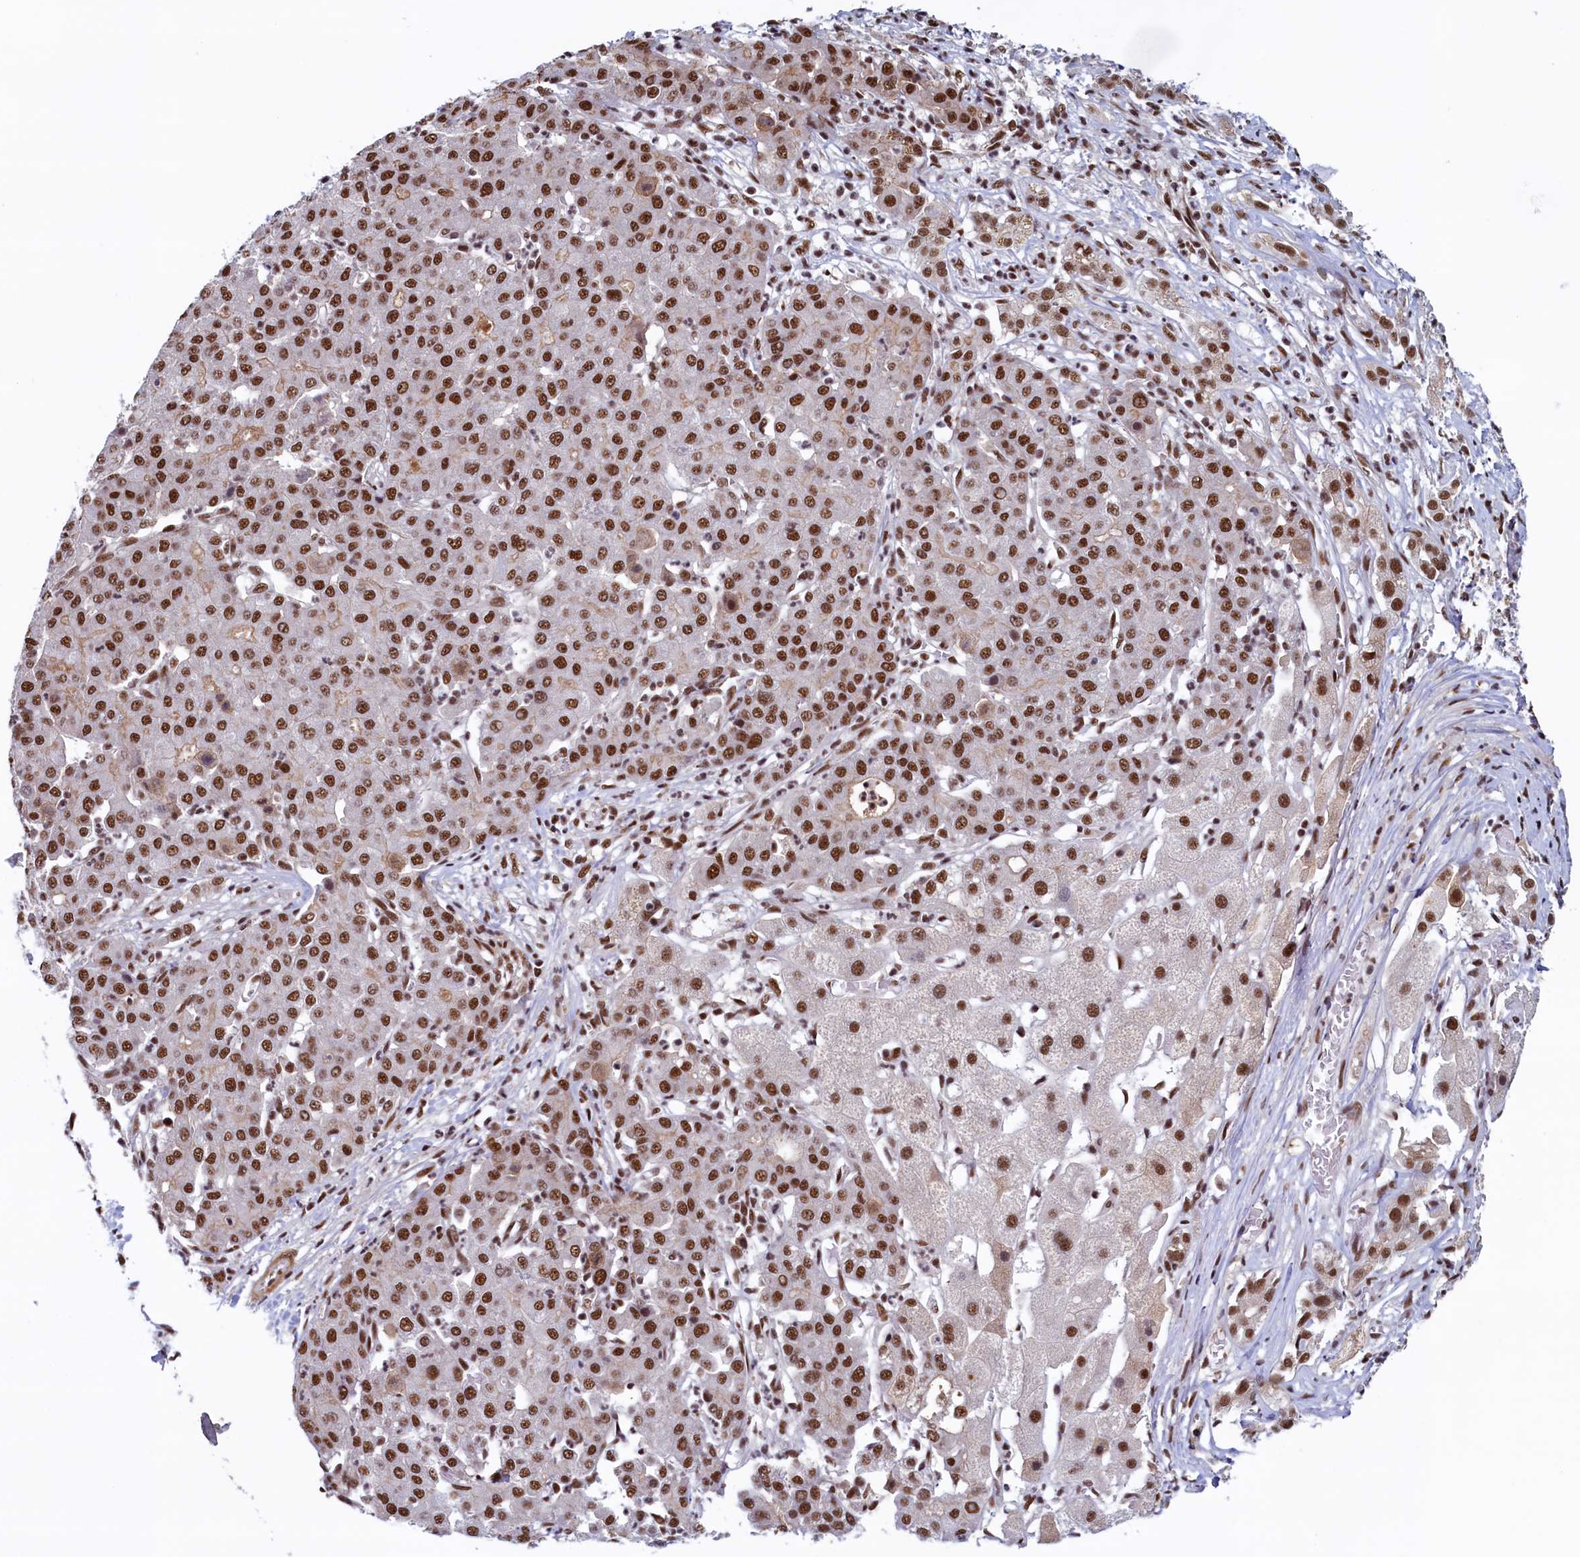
{"staining": {"intensity": "strong", "quantity": ">75%", "location": "nuclear"}, "tissue": "liver cancer", "cell_type": "Tumor cells", "image_type": "cancer", "snomed": [{"axis": "morphology", "description": "Carcinoma, Hepatocellular, NOS"}, {"axis": "topography", "description": "Liver"}], "caption": "Hepatocellular carcinoma (liver) tissue demonstrates strong nuclear expression in approximately >75% of tumor cells", "gene": "ZC3H18", "patient": {"sex": "male", "age": 65}}